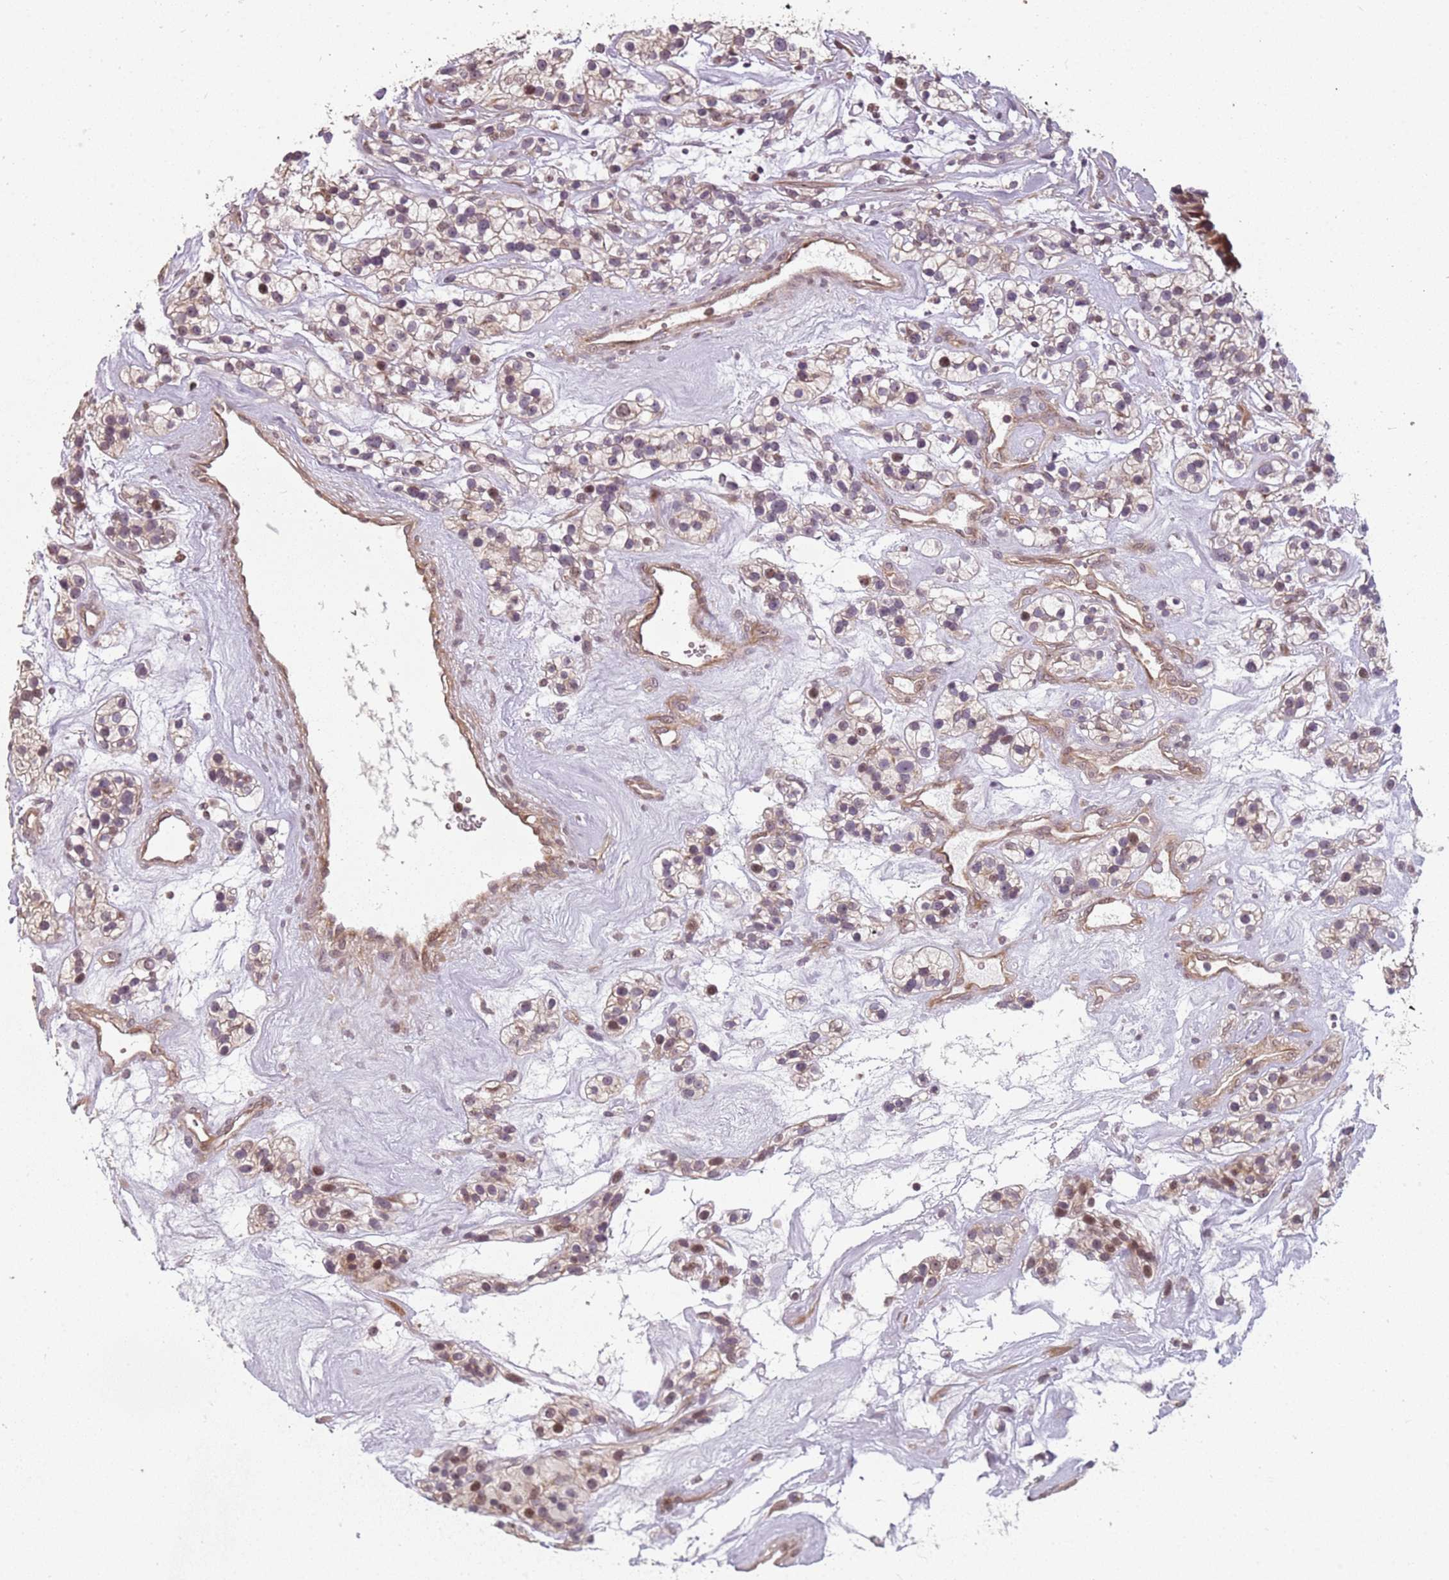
{"staining": {"intensity": "weak", "quantity": ">75%", "location": "cytoplasmic/membranous,nuclear"}, "tissue": "renal cancer", "cell_type": "Tumor cells", "image_type": "cancer", "snomed": [{"axis": "morphology", "description": "Adenocarcinoma, NOS"}, {"axis": "topography", "description": "Kidney"}], "caption": "Immunohistochemical staining of renal cancer (adenocarcinoma) shows weak cytoplasmic/membranous and nuclear protein staining in about >75% of tumor cells. (DAB (3,3'-diaminobenzidine) = brown stain, brightfield microscopy at high magnification).", "gene": "CHURC1", "patient": {"sex": "female", "age": 57}}